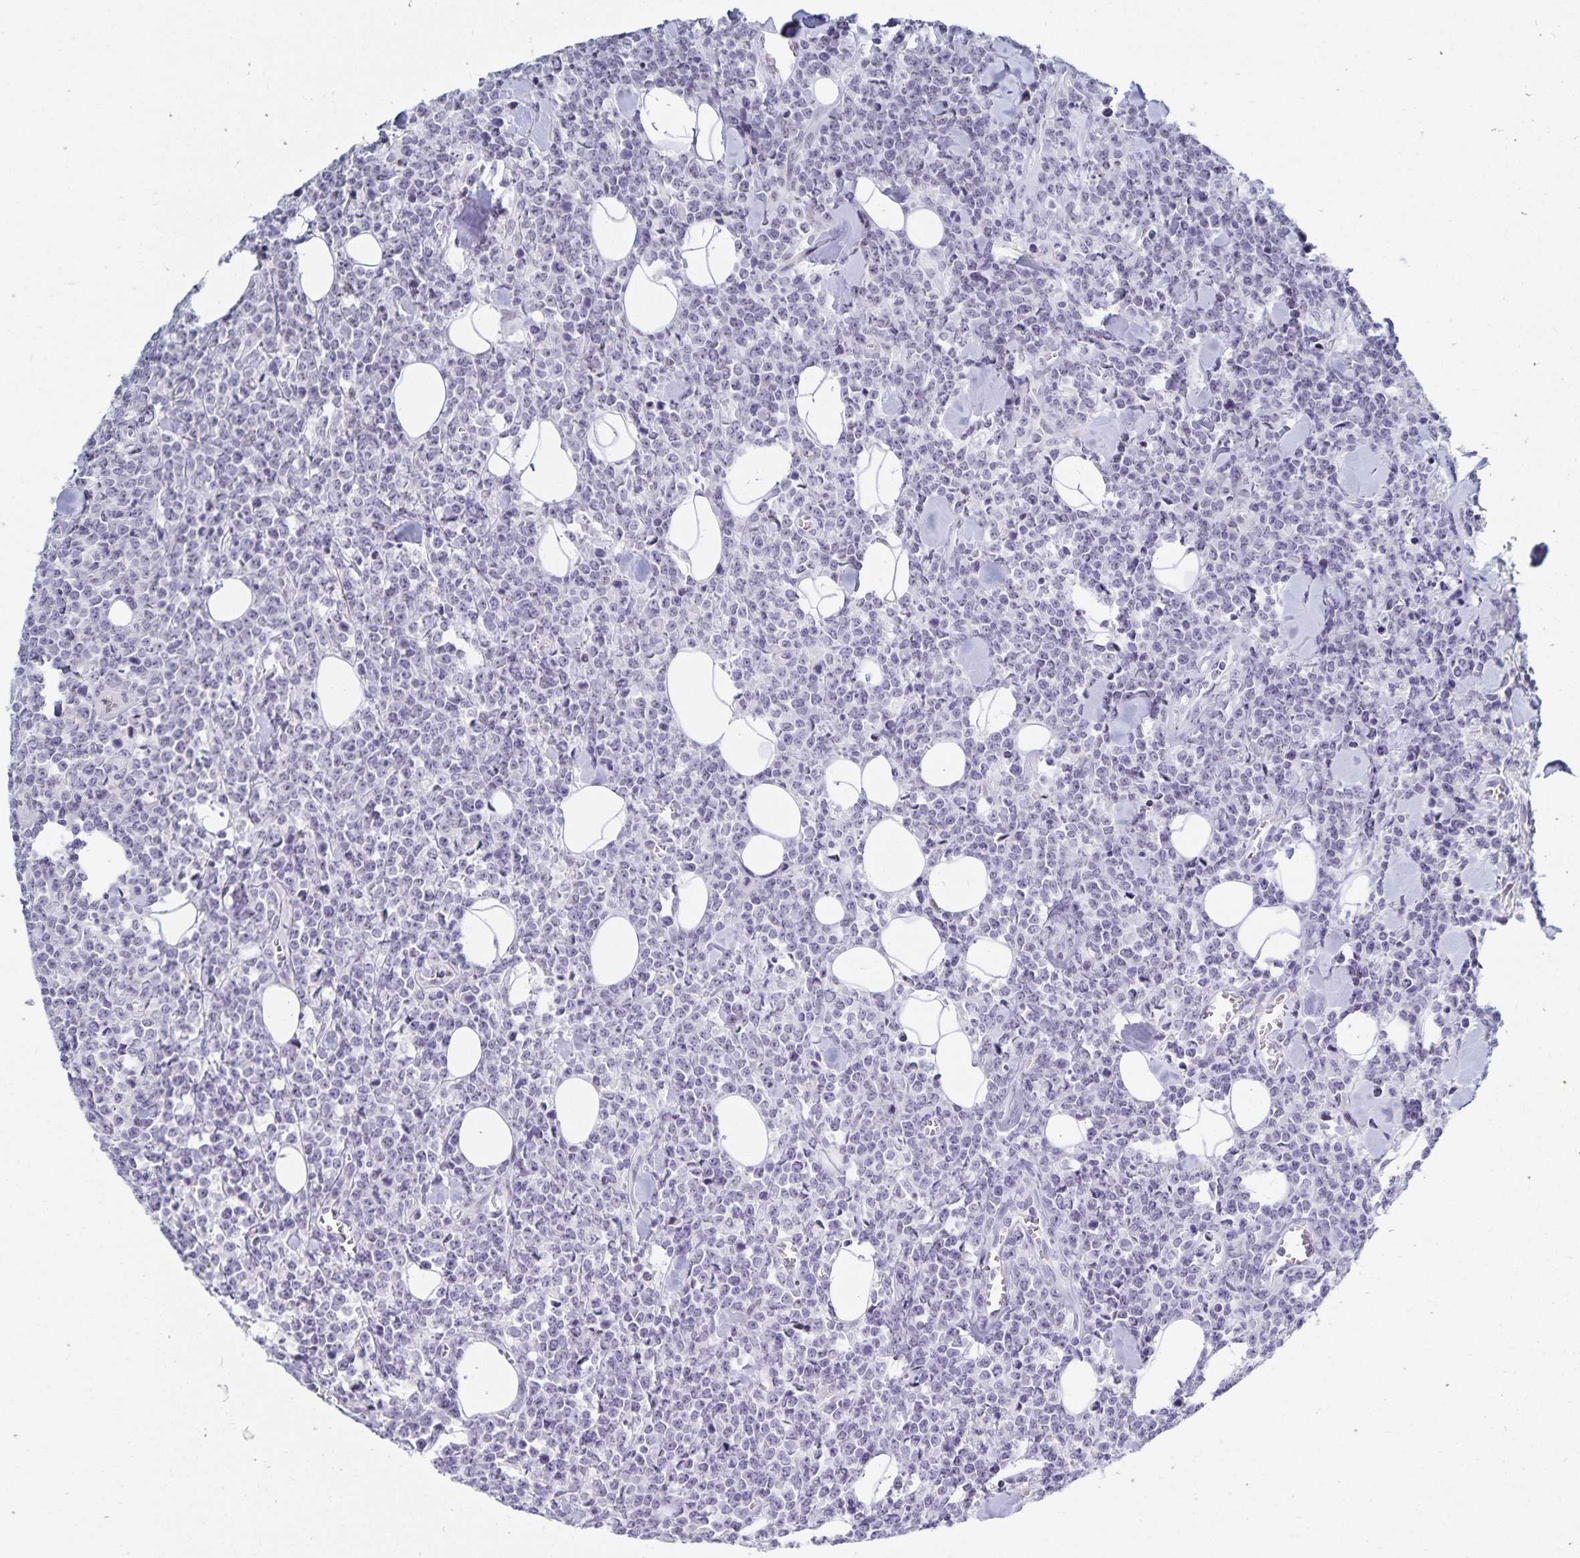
{"staining": {"intensity": "negative", "quantity": "none", "location": "none"}, "tissue": "lymphoma", "cell_type": "Tumor cells", "image_type": "cancer", "snomed": [{"axis": "morphology", "description": "Malignant lymphoma, non-Hodgkin's type, High grade"}, {"axis": "topography", "description": "Small intestine"}], "caption": "Lymphoma was stained to show a protein in brown. There is no significant expression in tumor cells. Nuclei are stained in blue.", "gene": "HMGB3", "patient": {"sex": "female", "age": 56}}